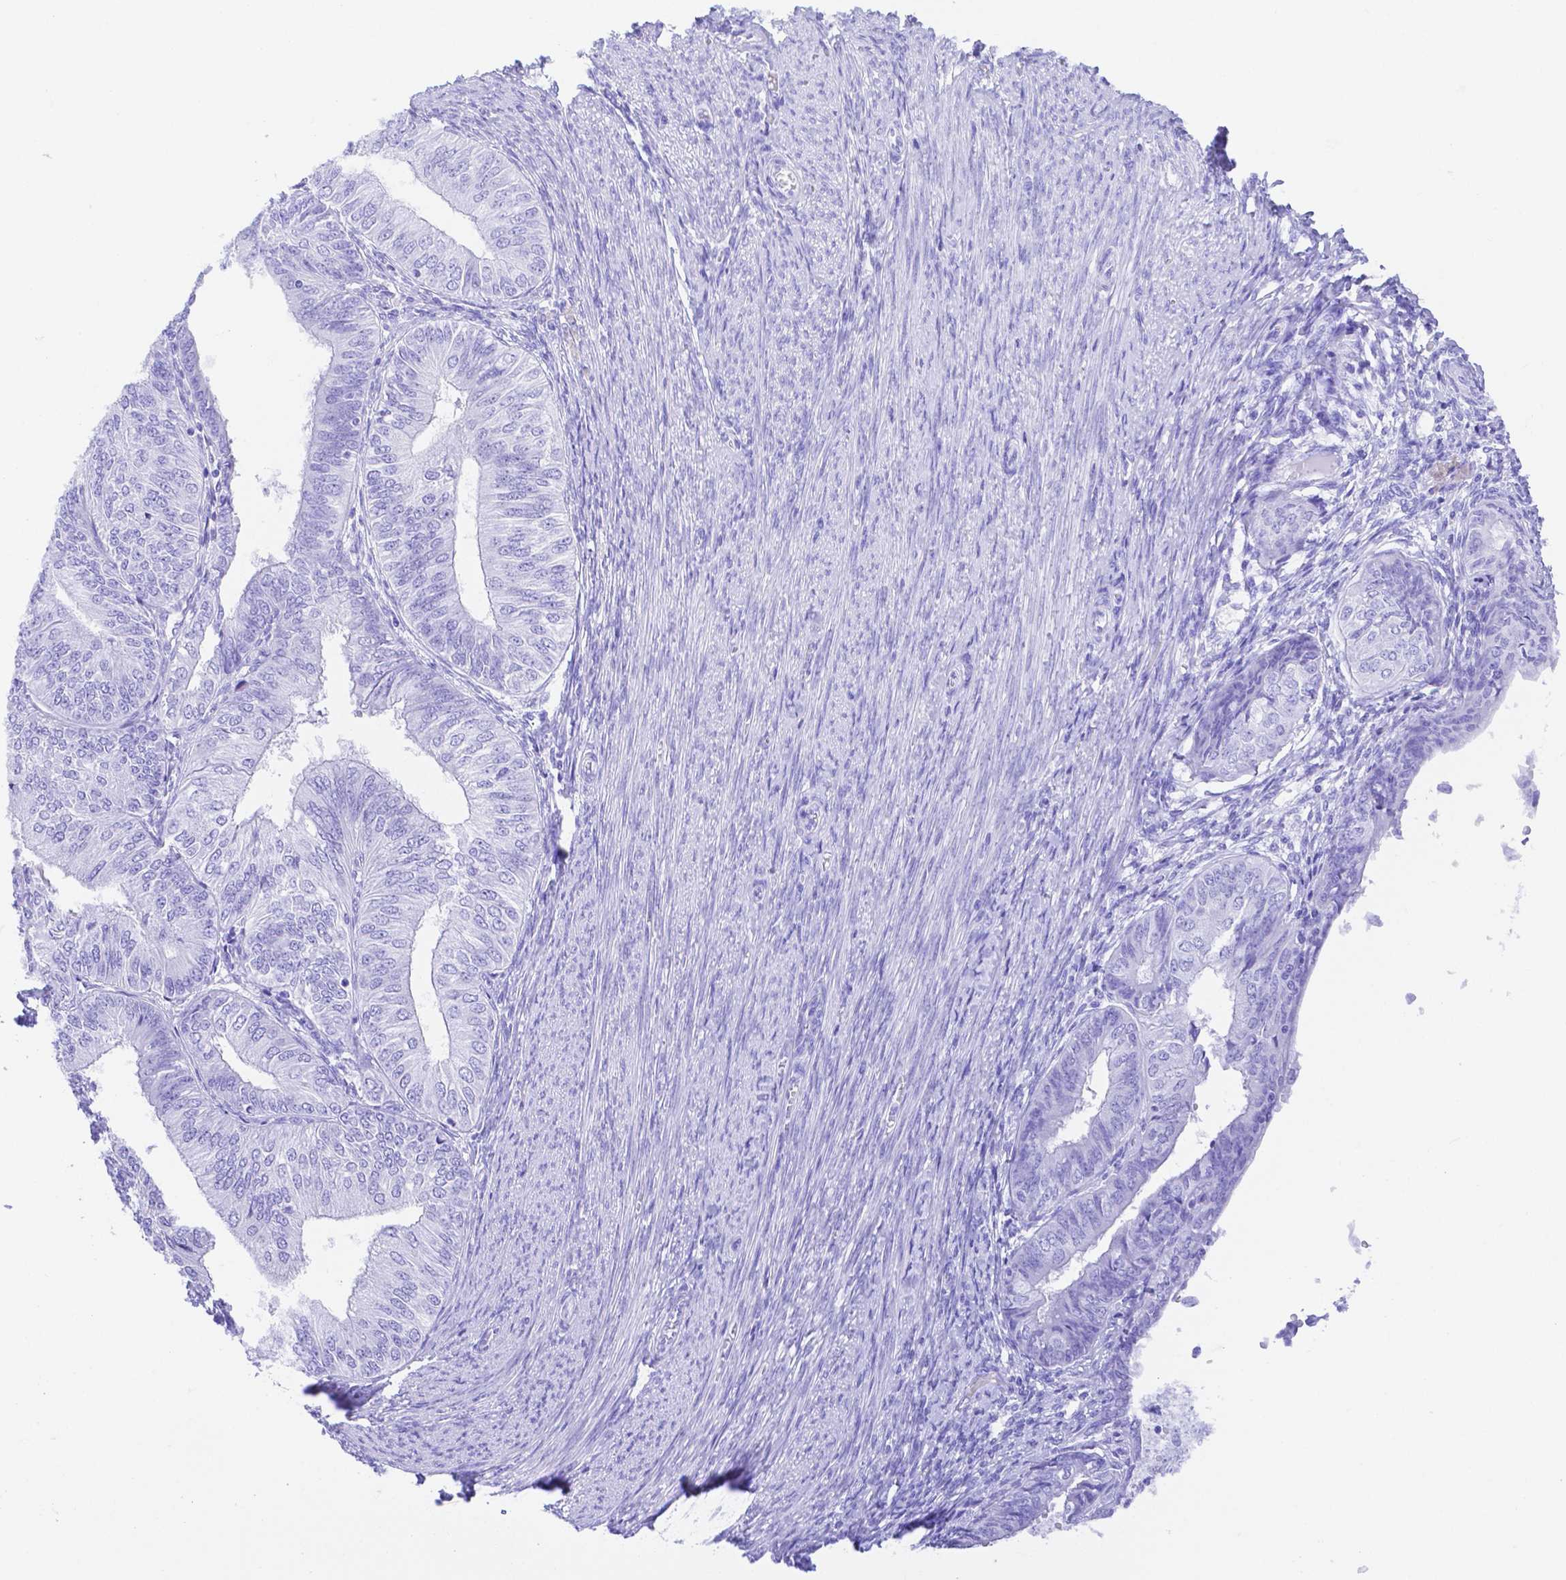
{"staining": {"intensity": "negative", "quantity": "none", "location": "none"}, "tissue": "endometrial cancer", "cell_type": "Tumor cells", "image_type": "cancer", "snomed": [{"axis": "morphology", "description": "Adenocarcinoma, NOS"}, {"axis": "topography", "description": "Endometrium"}], "caption": "DAB (3,3'-diaminobenzidine) immunohistochemical staining of human endometrial cancer (adenocarcinoma) displays no significant staining in tumor cells. (DAB (3,3'-diaminobenzidine) IHC with hematoxylin counter stain).", "gene": "SMR3A", "patient": {"sex": "female", "age": 58}}